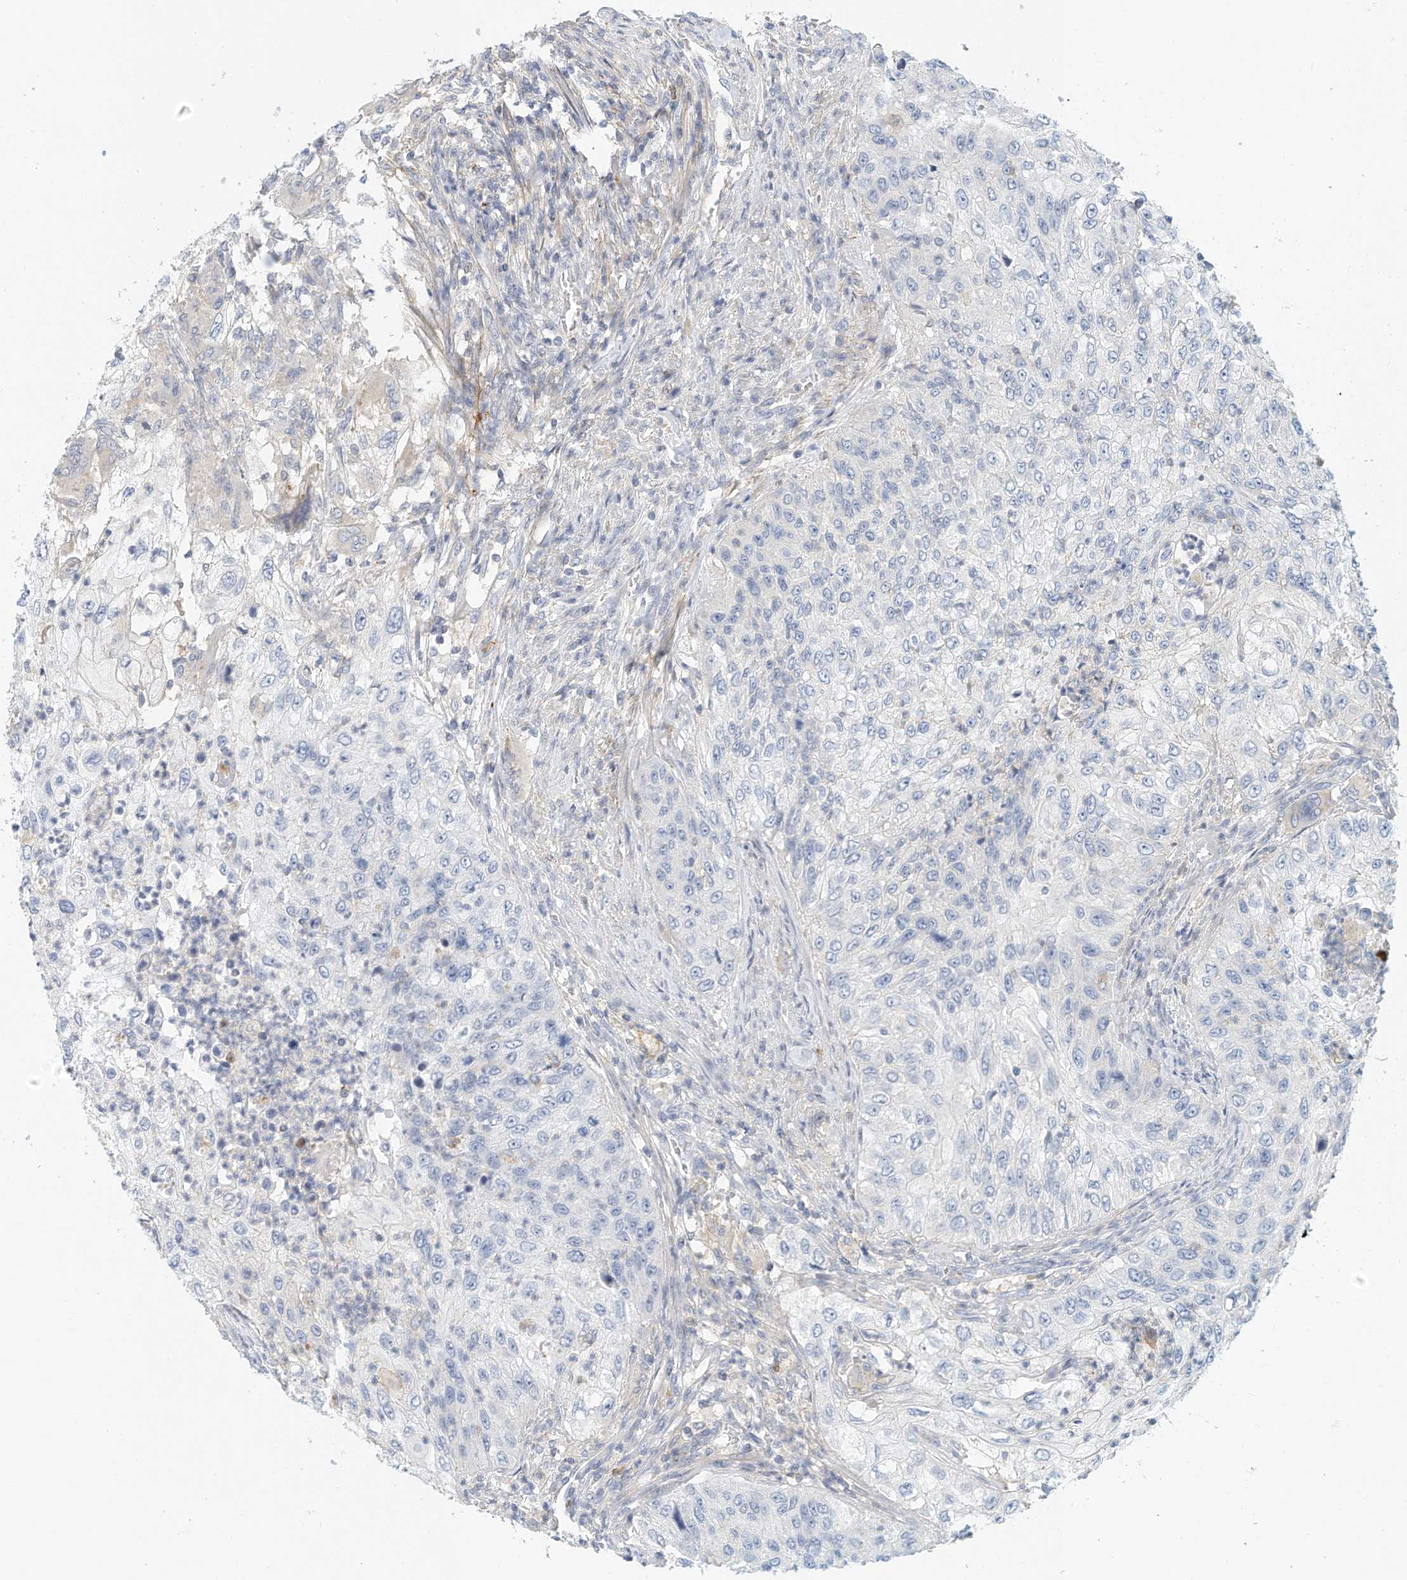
{"staining": {"intensity": "negative", "quantity": "none", "location": "none"}, "tissue": "urothelial cancer", "cell_type": "Tumor cells", "image_type": "cancer", "snomed": [{"axis": "morphology", "description": "Urothelial carcinoma, High grade"}, {"axis": "topography", "description": "Urinary bladder"}], "caption": "High magnification brightfield microscopy of urothelial carcinoma (high-grade) stained with DAB (3,3'-diaminobenzidine) (brown) and counterstained with hematoxylin (blue): tumor cells show no significant expression.", "gene": "MICAL1", "patient": {"sex": "female", "age": 60}}